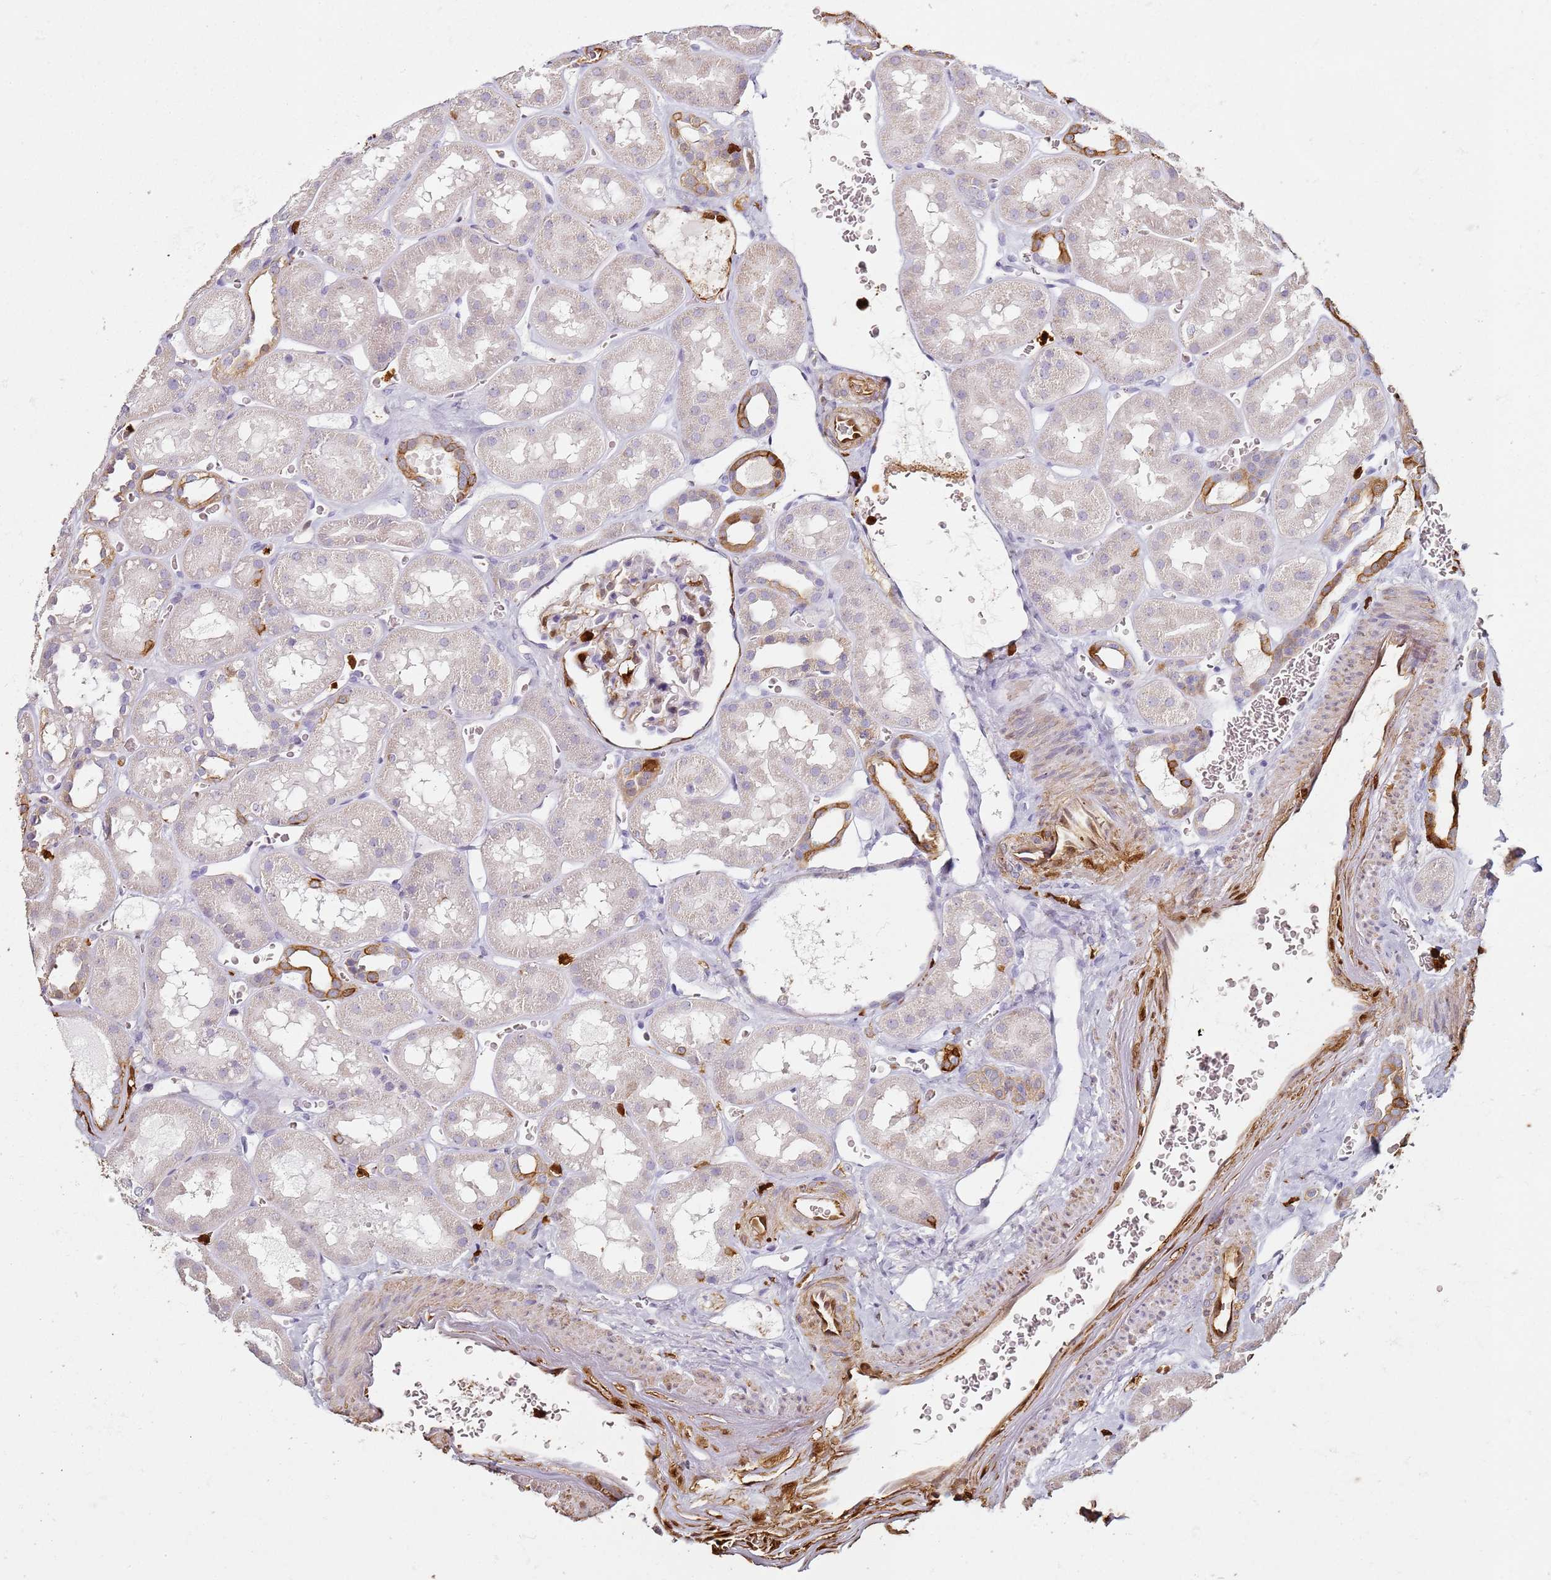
{"staining": {"intensity": "moderate", "quantity": "<25%", "location": "cytoplasmic/membranous"}, "tissue": "kidney", "cell_type": "Cells in glomeruli", "image_type": "normal", "snomed": [{"axis": "morphology", "description": "Normal tissue, NOS"}, {"axis": "topography", "description": "Kidney"}], "caption": "This is an image of immunohistochemistry (IHC) staining of normal kidney, which shows moderate positivity in the cytoplasmic/membranous of cells in glomeruli.", "gene": "S100A4", "patient": {"sex": "female", "age": 41}}